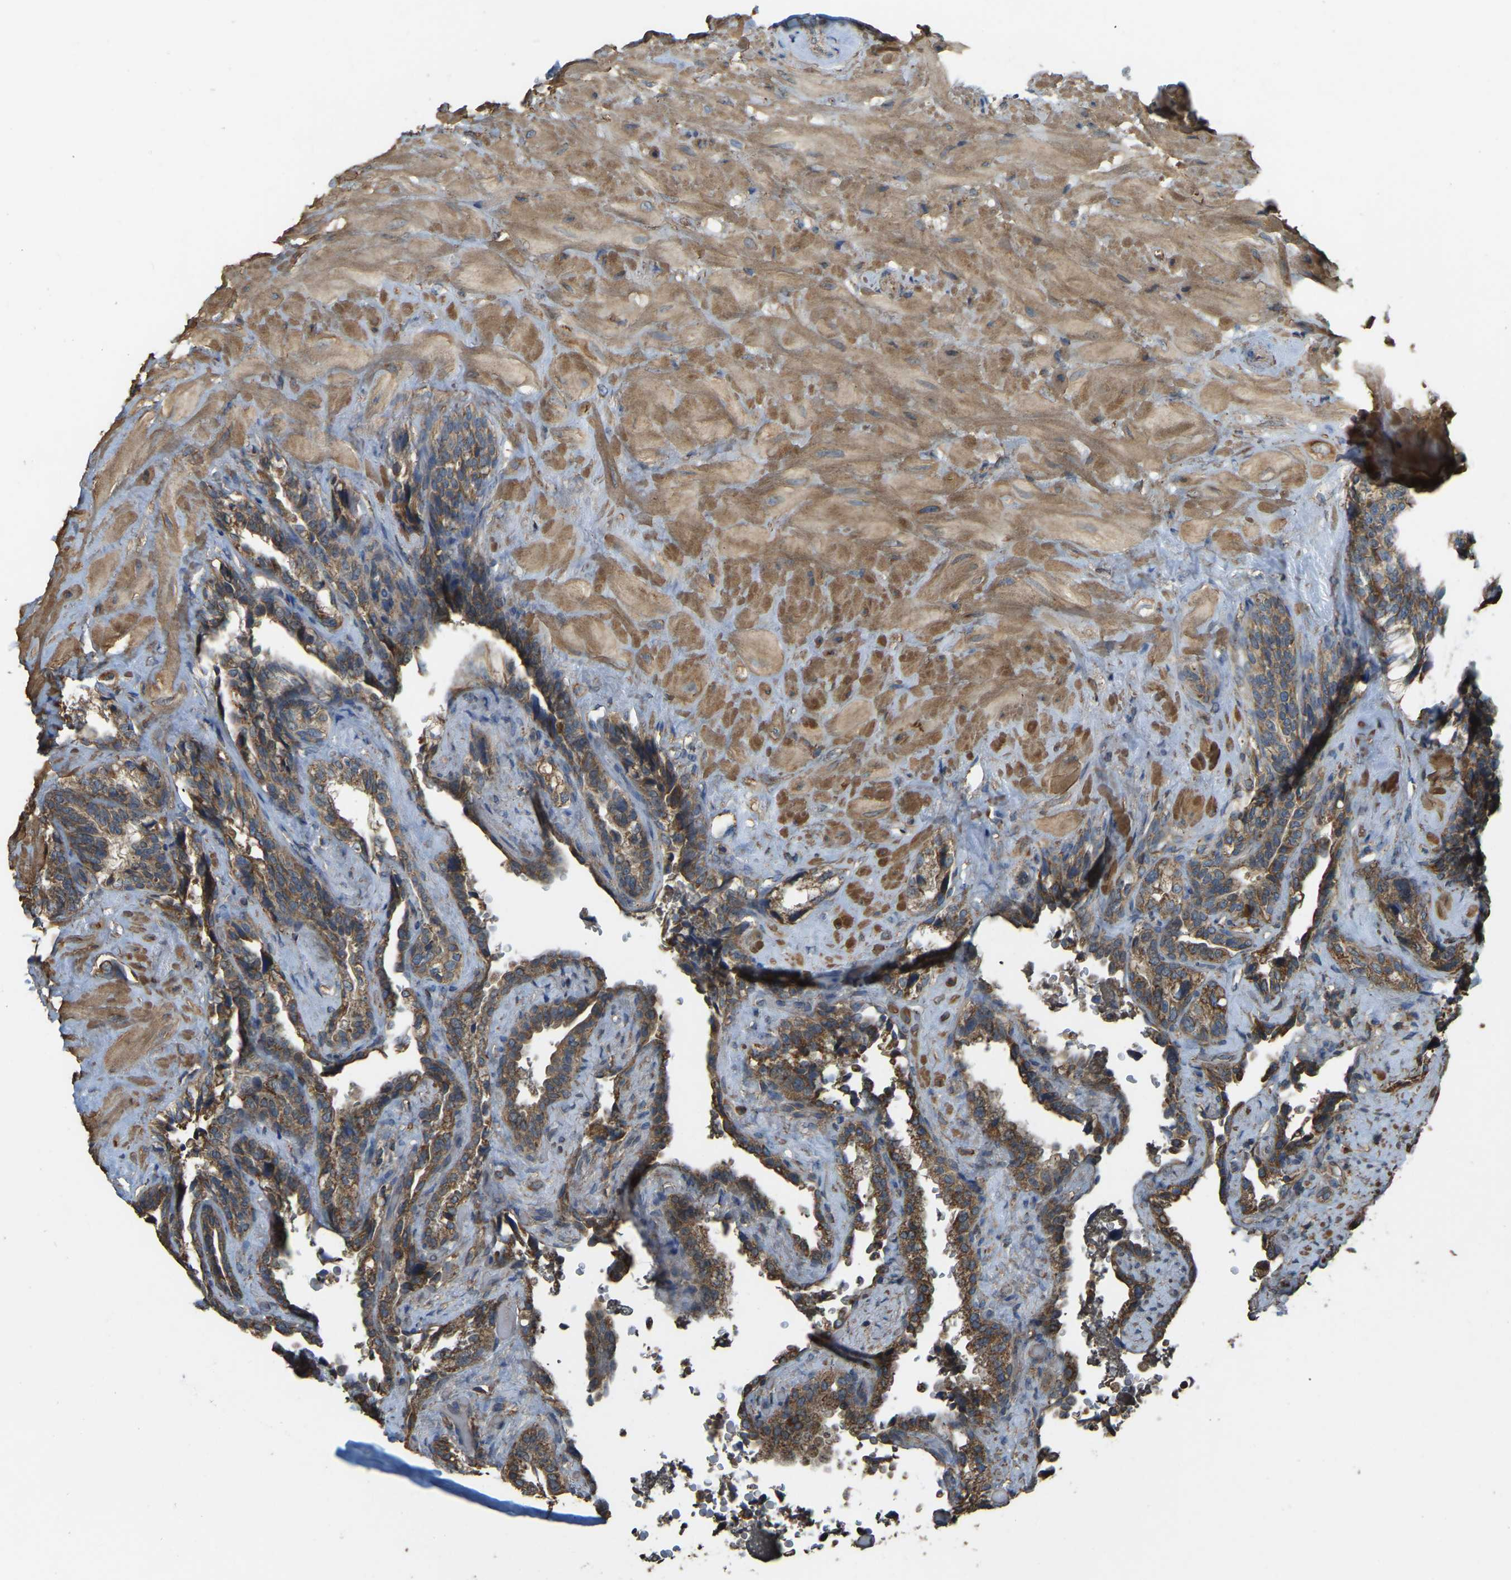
{"staining": {"intensity": "moderate", "quantity": ">75%", "location": "cytoplasmic/membranous"}, "tissue": "seminal vesicle", "cell_type": "Glandular cells", "image_type": "normal", "snomed": [{"axis": "morphology", "description": "Normal tissue, NOS"}, {"axis": "topography", "description": "Seminal veicle"}], "caption": "High-power microscopy captured an IHC micrograph of normal seminal vesicle, revealing moderate cytoplasmic/membranous expression in approximately >75% of glandular cells. (DAB (3,3'-diaminobenzidine) IHC with brightfield microscopy, high magnification).", "gene": "GNG2", "patient": {"sex": "male", "age": 68}}